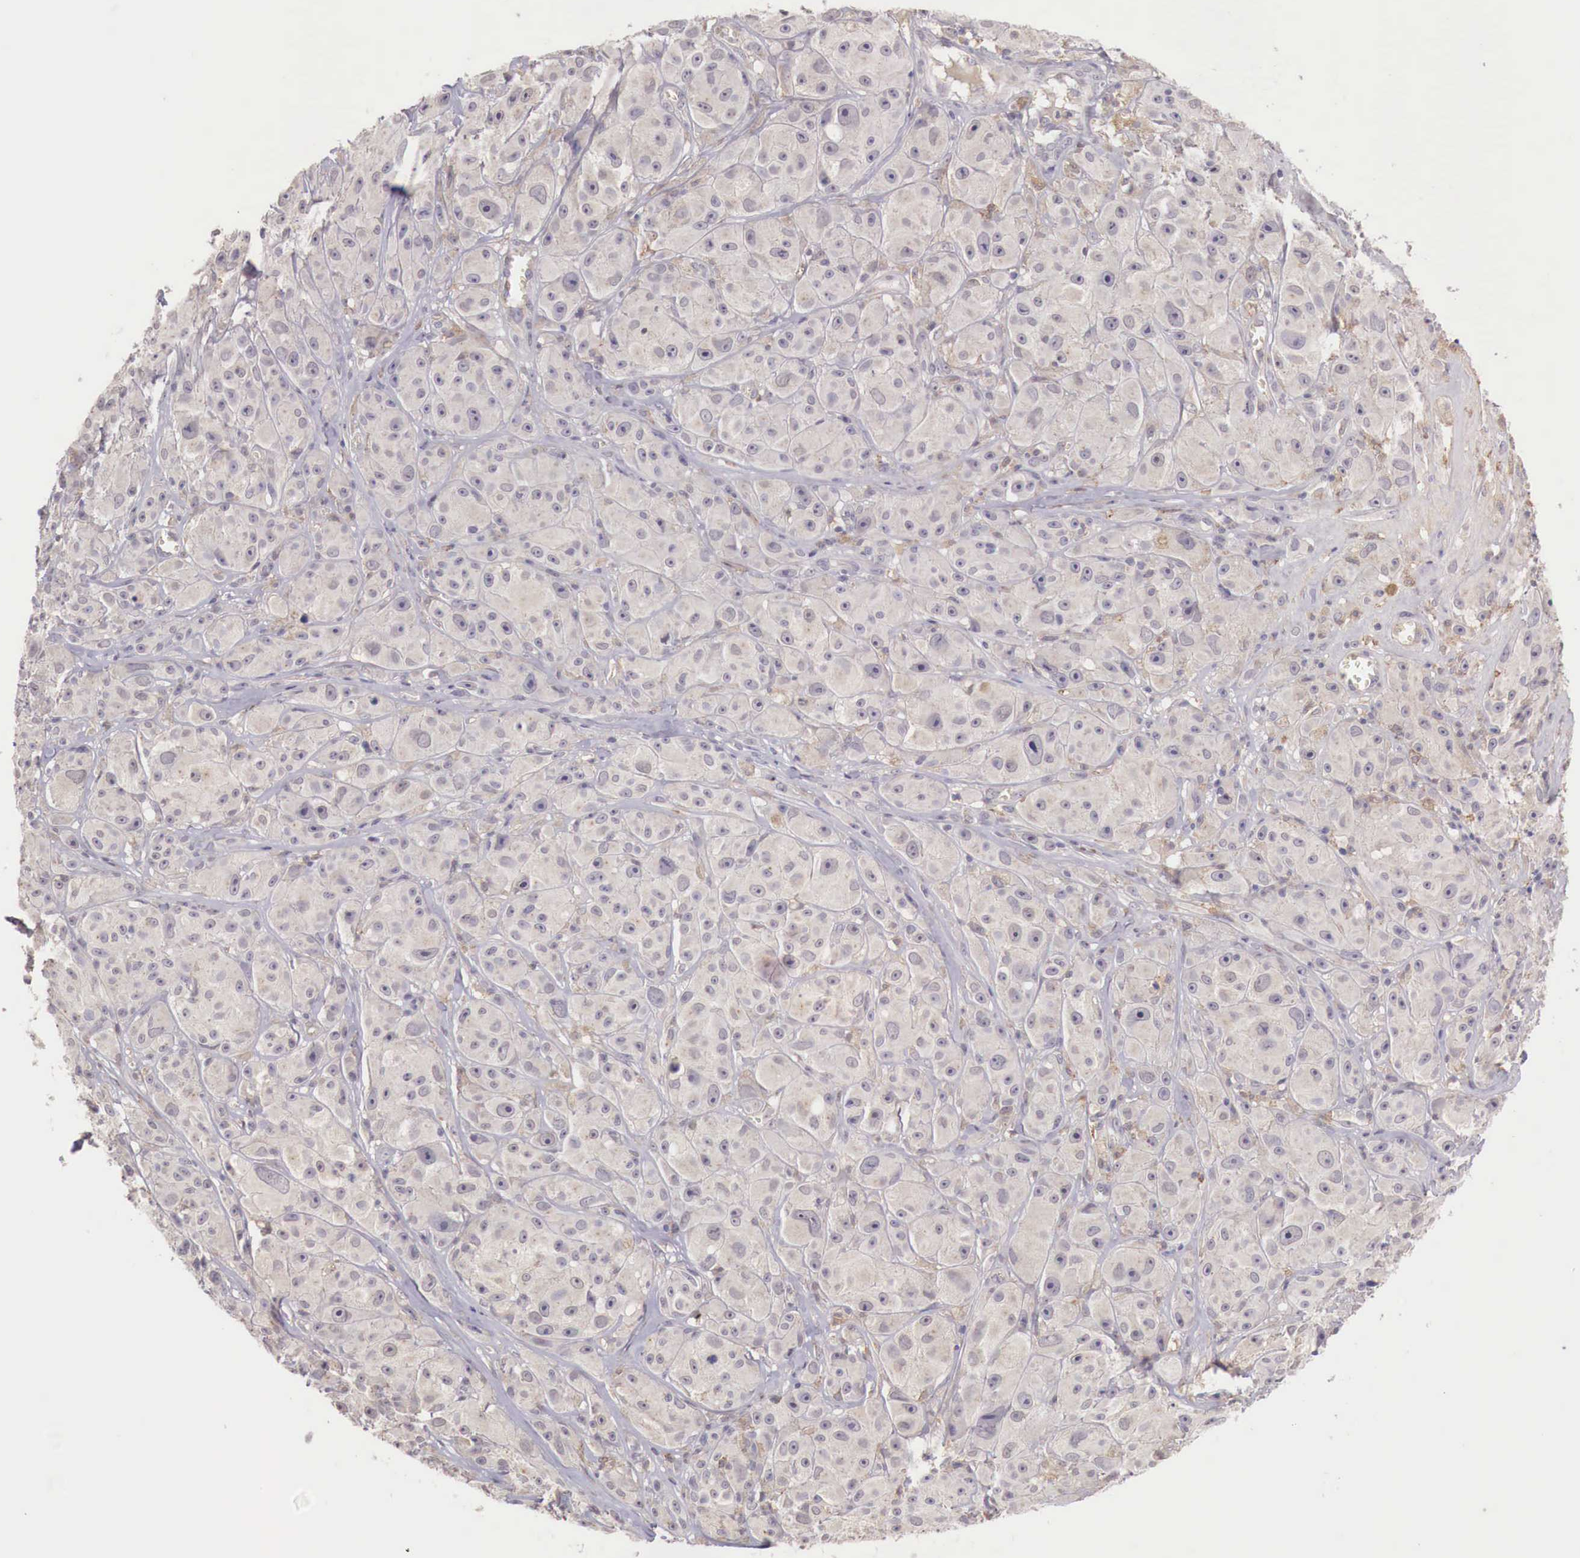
{"staining": {"intensity": "weak", "quantity": "<25%", "location": "cytoplasmic/membranous"}, "tissue": "melanoma", "cell_type": "Tumor cells", "image_type": "cancer", "snomed": [{"axis": "morphology", "description": "Malignant melanoma, NOS"}, {"axis": "topography", "description": "Skin"}], "caption": "A high-resolution micrograph shows IHC staining of melanoma, which reveals no significant expression in tumor cells.", "gene": "CHRDL1", "patient": {"sex": "male", "age": 56}}